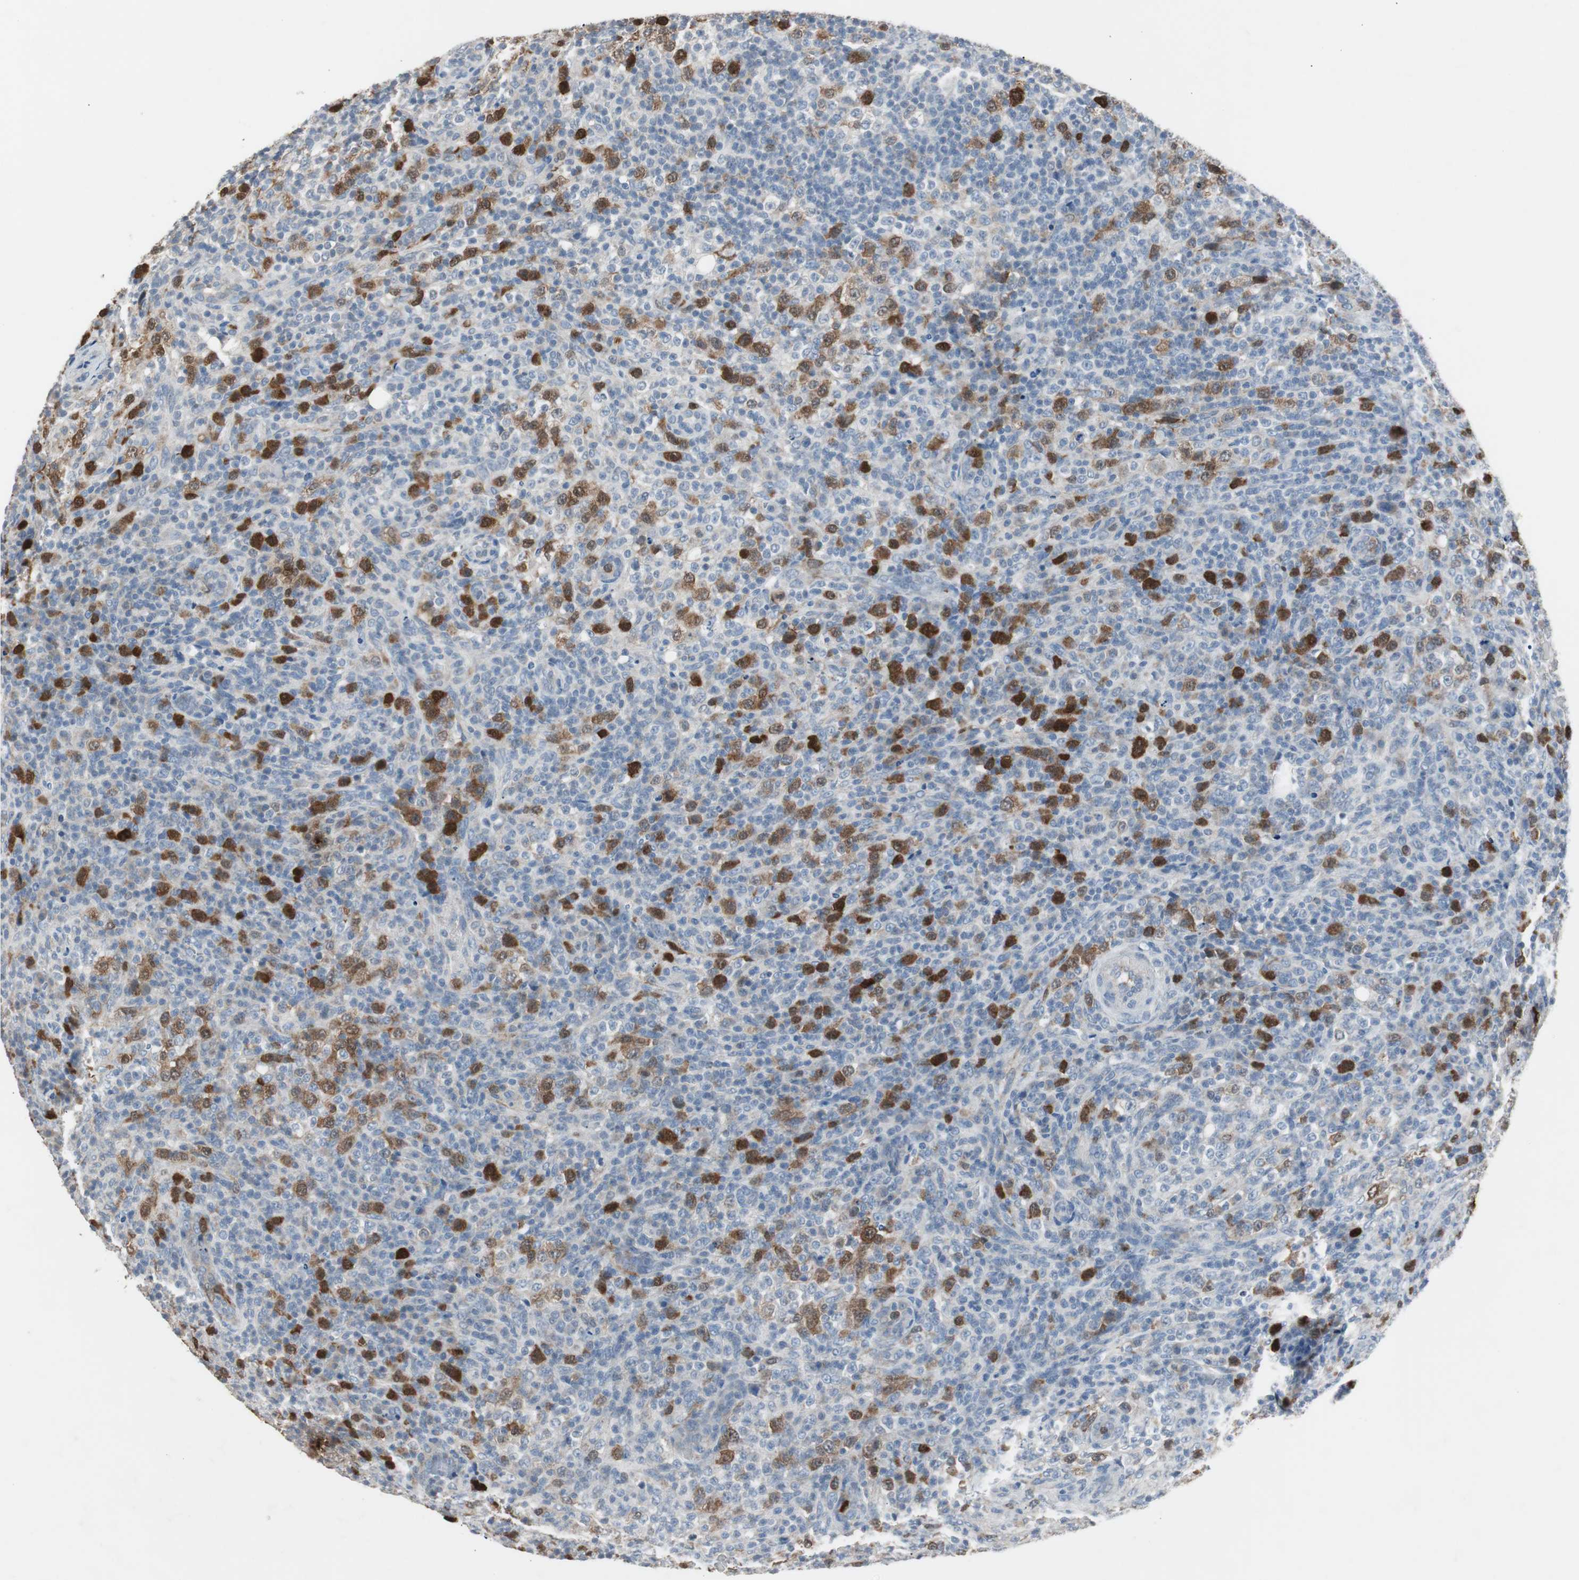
{"staining": {"intensity": "strong", "quantity": "<25%", "location": "cytoplasmic/membranous,nuclear"}, "tissue": "lymphoma", "cell_type": "Tumor cells", "image_type": "cancer", "snomed": [{"axis": "morphology", "description": "Malignant lymphoma, non-Hodgkin's type, High grade"}, {"axis": "topography", "description": "Lymph node"}], "caption": "The image demonstrates a brown stain indicating the presence of a protein in the cytoplasmic/membranous and nuclear of tumor cells in lymphoma.", "gene": "TK1", "patient": {"sex": "female", "age": 76}}